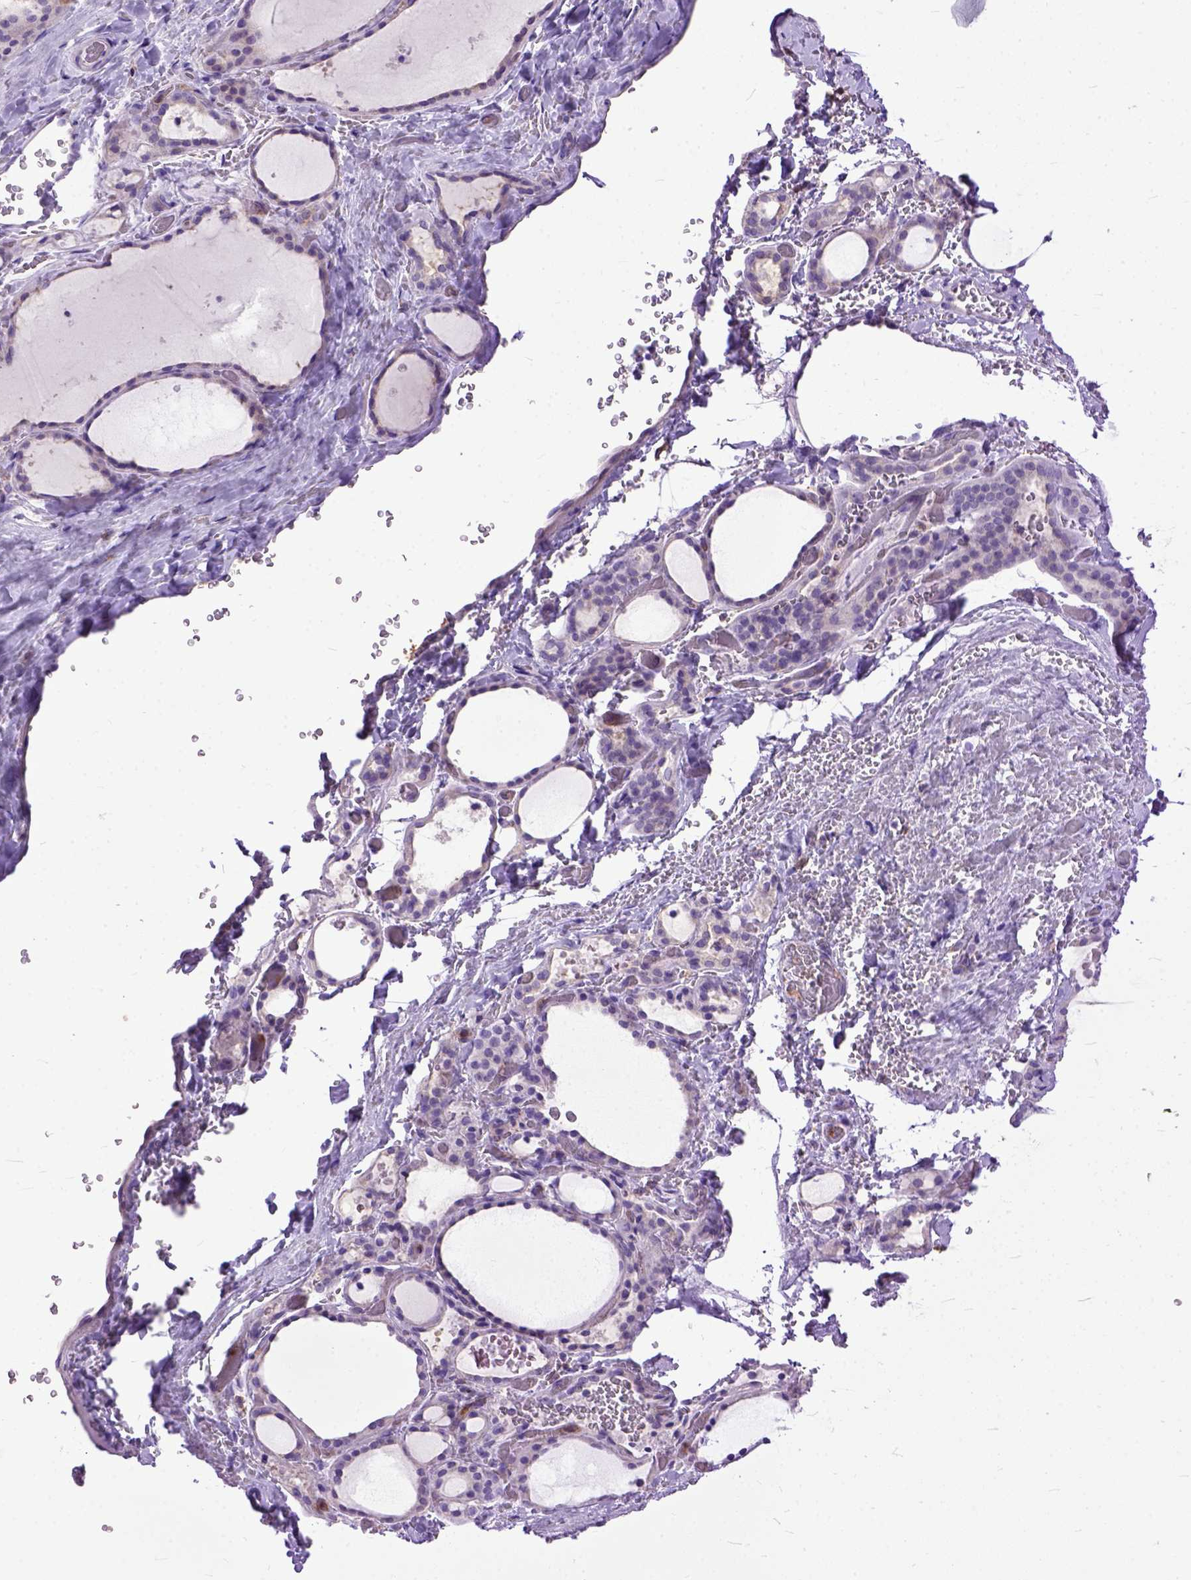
{"staining": {"intensity": "weak", "quantity": "25%-75%", "location": "cytoplasmic/membranous"}, "tissue": "thyroid gland", "cell_type": "Glandular cells", "image_type": "normal", "snomed": [{"axis": "morphology", "description": "Normal tissue, NOS"}, {"axis": "topography", "description": "Thyroid gland"}], "caption": "The image demonstrates immunohistochemical staining of normal thyroid gland. There is weak cytoplasmic/membranous expression is appreciated in about 25%-75% of glandular cells.", "gene": "NAMPT", "patient": {"sex": "female", "age": 36}}